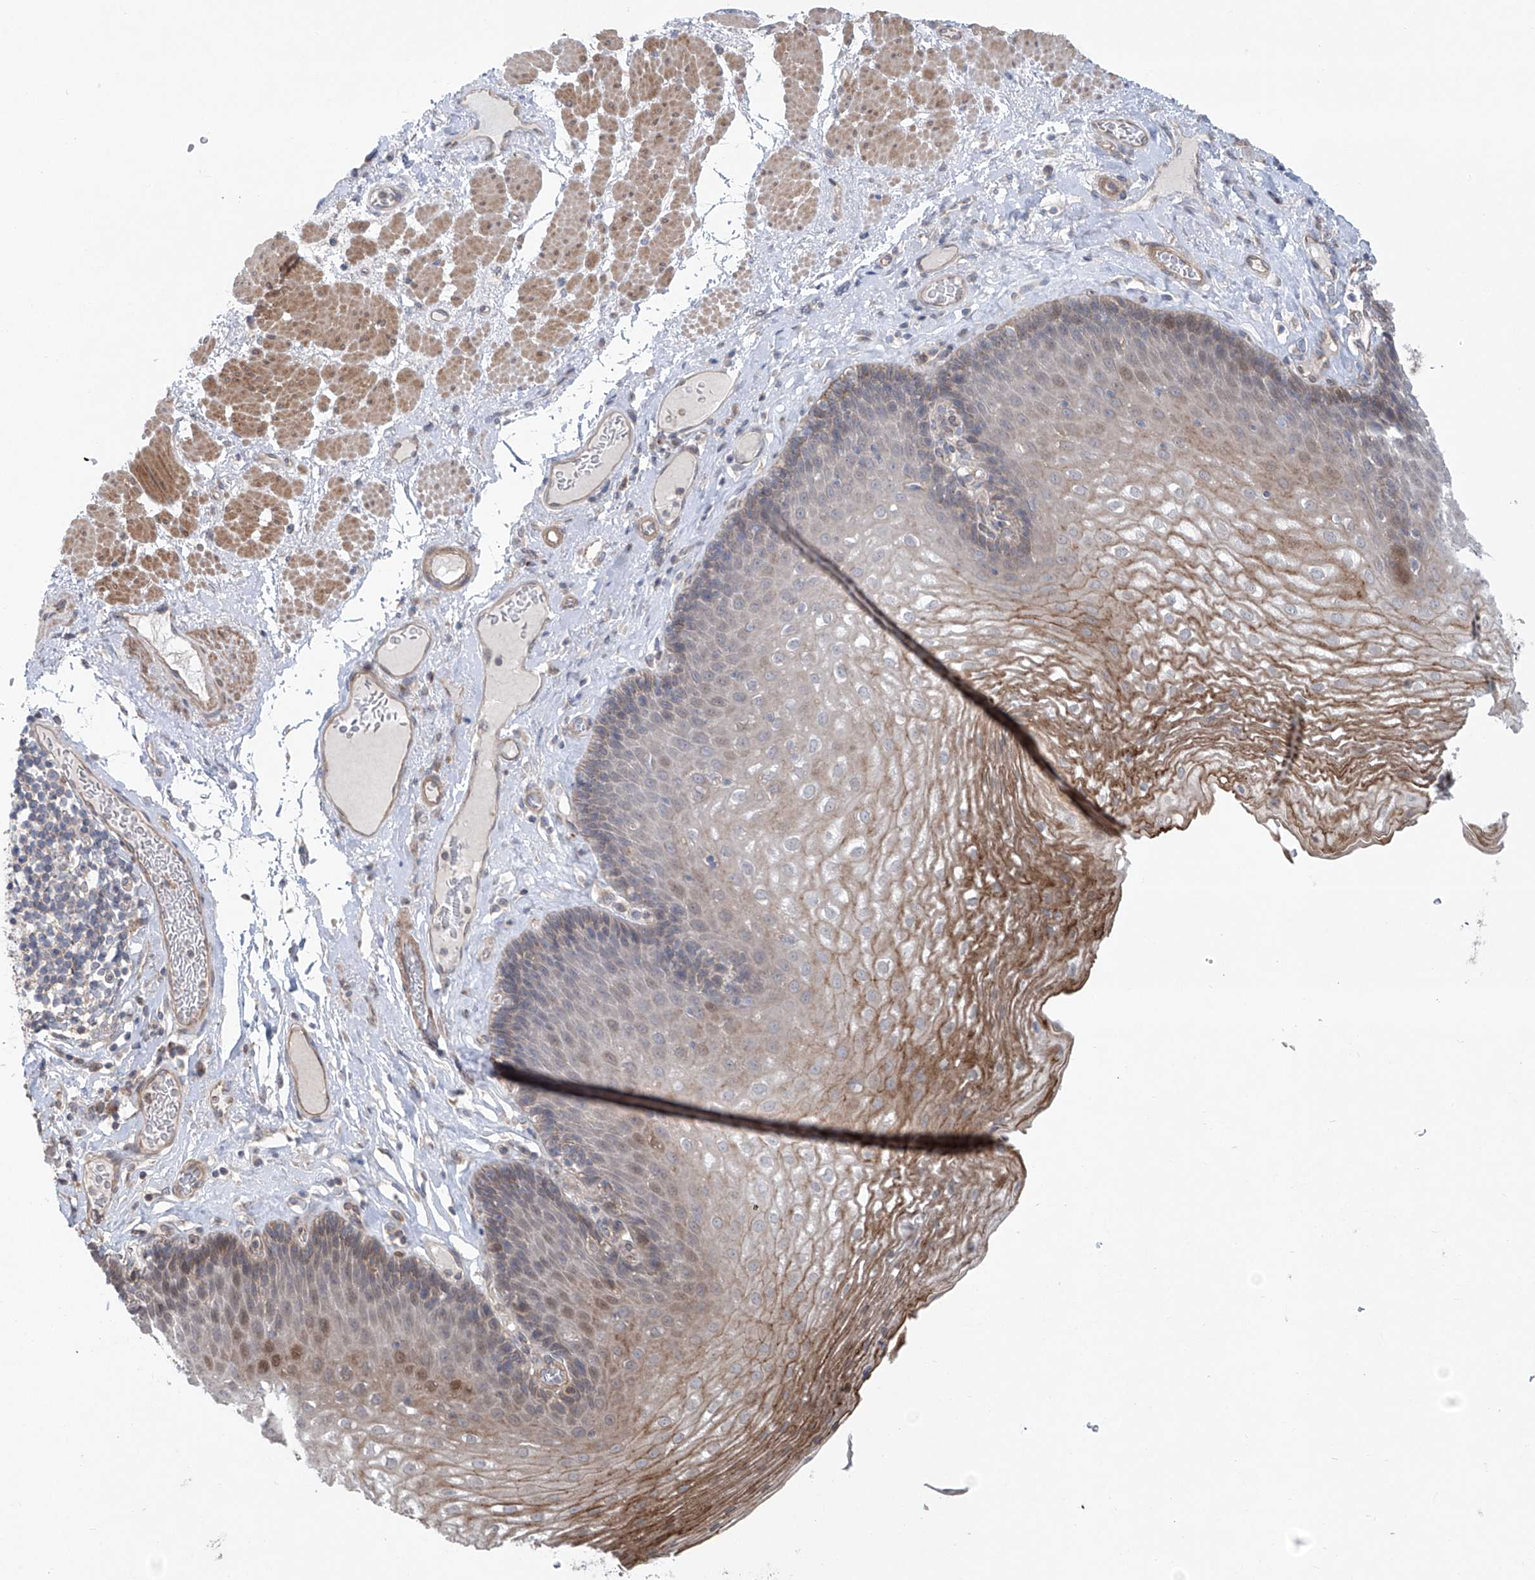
{"staining": {"intensity": "moderate", "quantity": "25%-75%", "location": "cytoplasmic/membranous,nuclear"}, "tissue": "esophagus", "cell_type": "Squamous epithelial cells", "image_type": "normal", "snomed": [{"axis": "morphology", "description": "Normal tissue, NOS"}, {"axis": "topography", "description": "Esophagus"}], "caption": "The immunohistochemical stain labels moderate cytoplasmic/membranous,nuclear positivity in squamous epithelial cells of benign esophagus. (DAB (3,3'-diaminobenzidine) = brown stain, brightfield microscopy at high magnification).", "gene": "KLC4", "patient": {"sex": "female", "age": 66}}